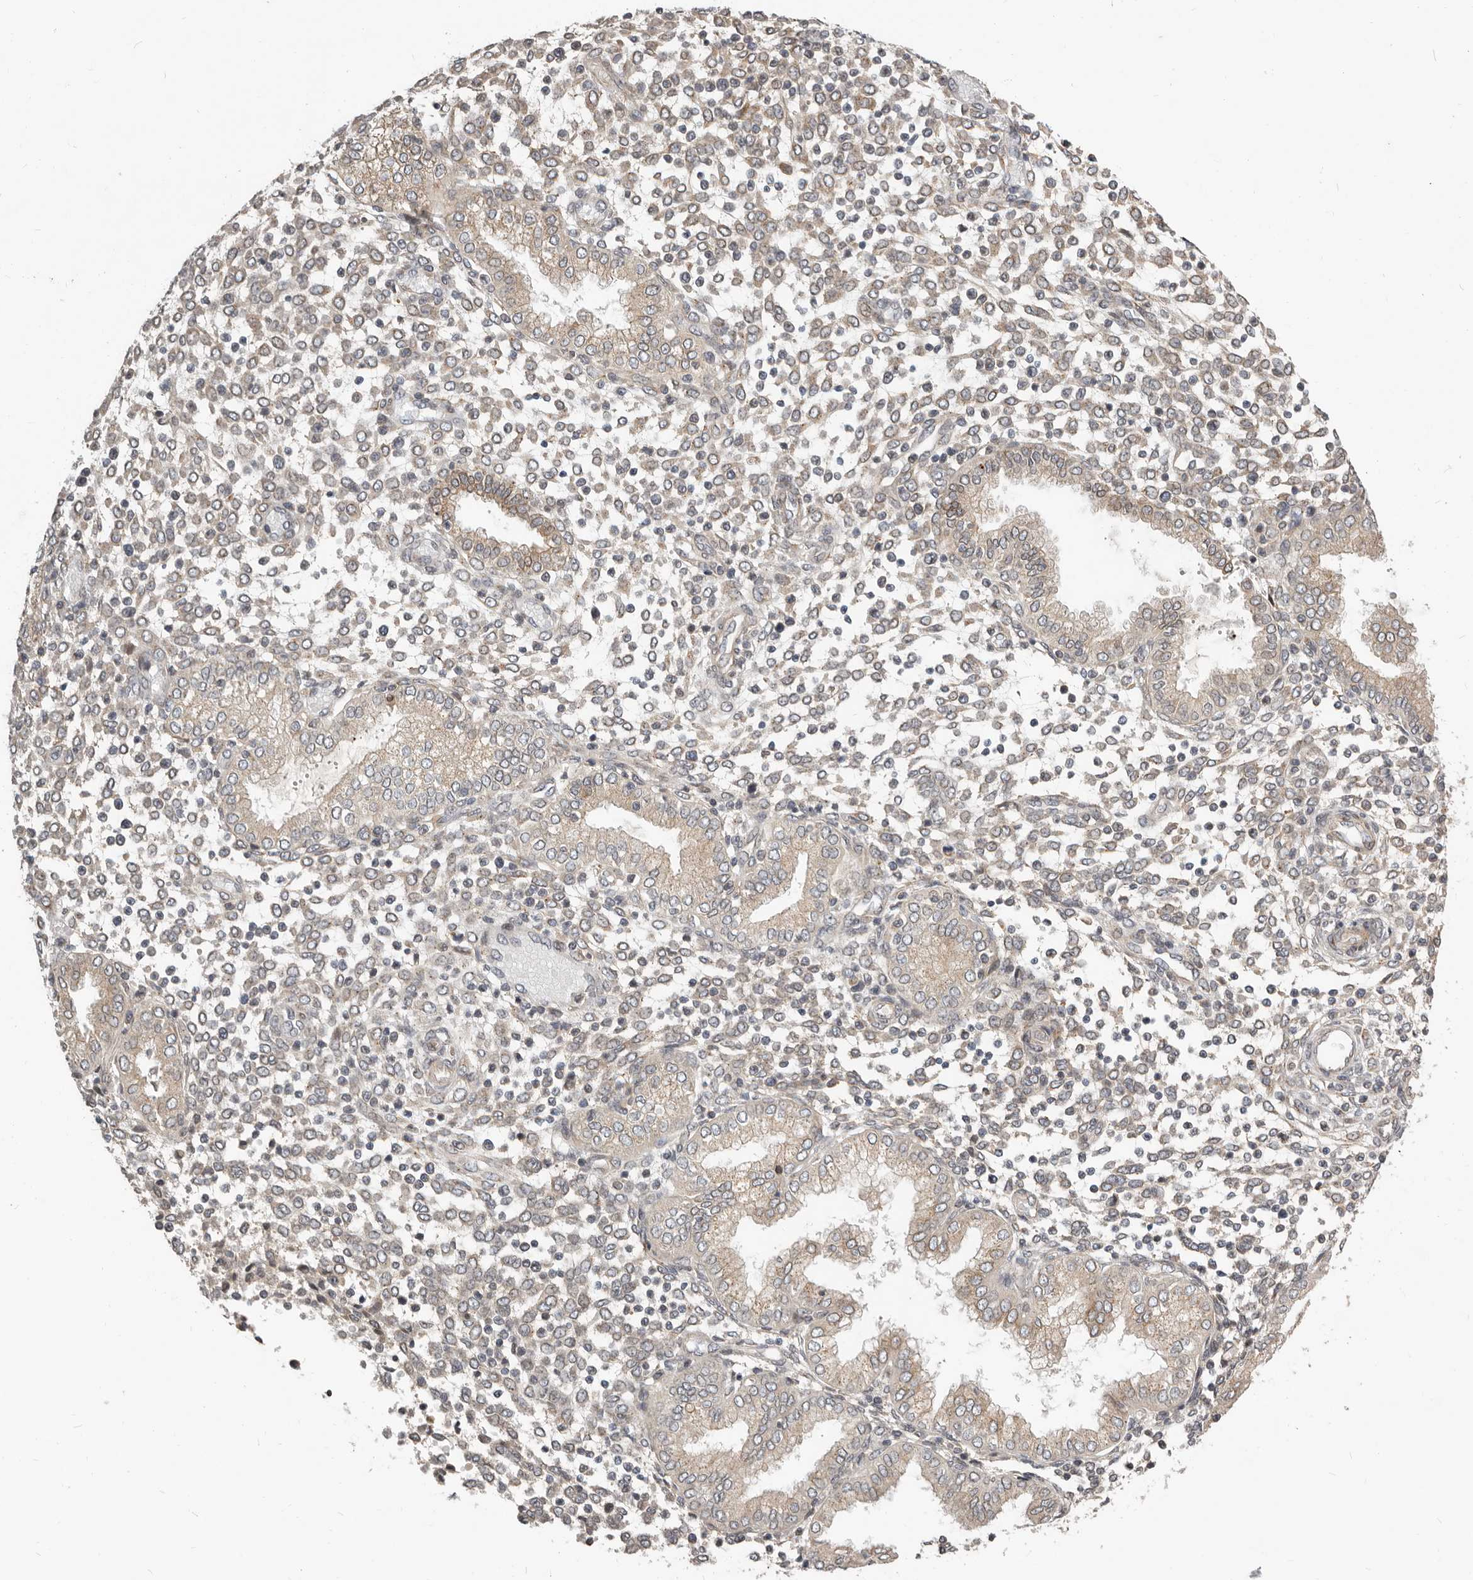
{"staining": {"intensity": "weak", "quantity": "25%-75%", "location": "cytoplasmic/membranous"}, "tissue": "endometrium", "cell_type": "Cells in endometrial stroma", "image_type": "normal", "snomed": [{"axis": "morphology", "description": "Normal tissue, NOS"}, {"axis": "topography", "description": "Endometrium"}], "caption": "Benign endometrium was stained to show a protein in brown. There is low levels of weak cytoplasmic/membranous positivity in about 25%-75% of cells in endometrial stroma. Ihc stains the protein in brown and the nuclei are stained blue.", "gene": "NPY4R2", "patient": {"sex": "female", "age": 53}}